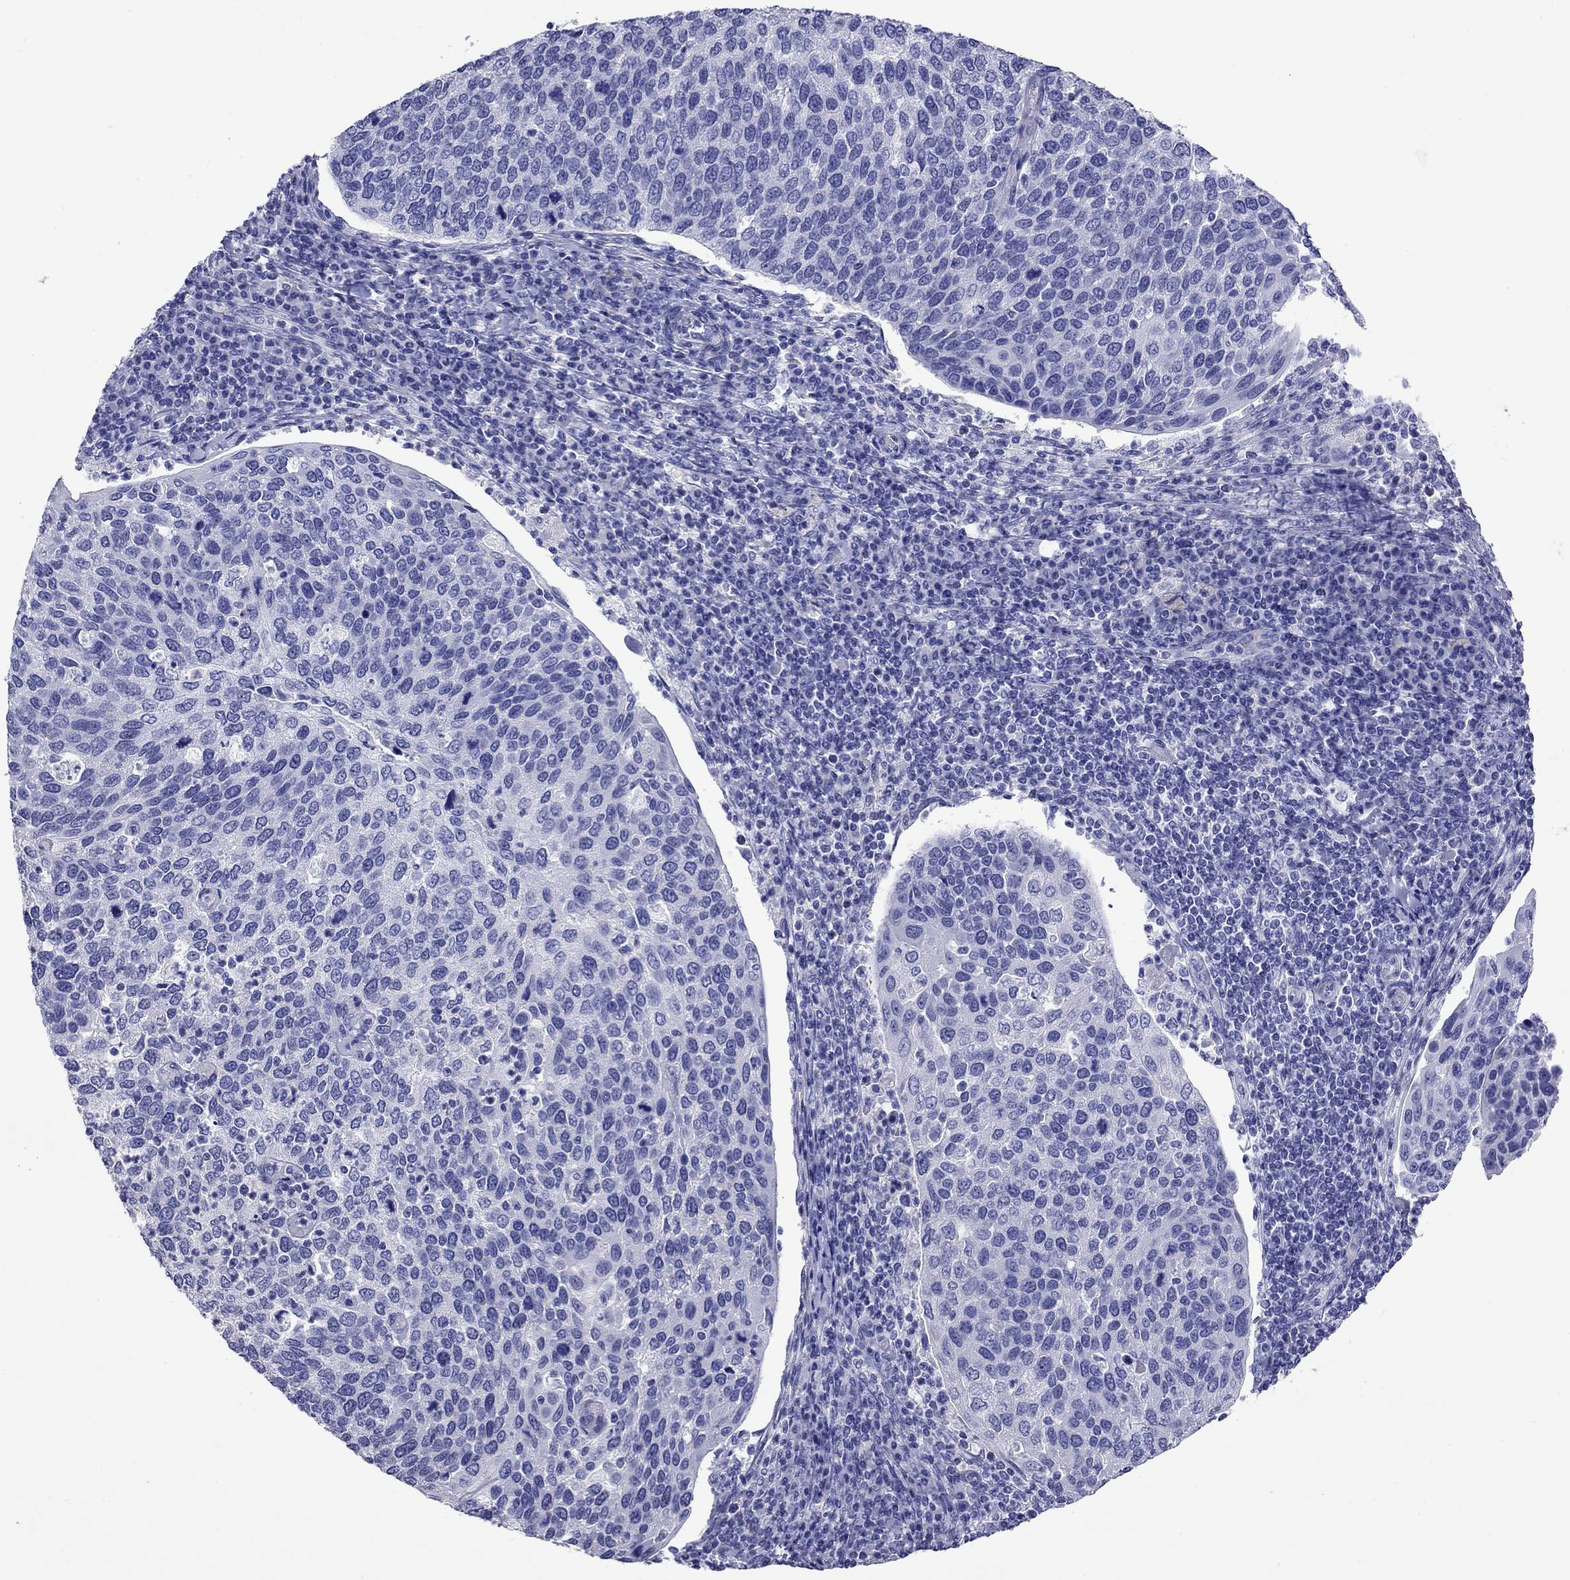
{"staining": {"intensity": "negative", "quantity": "none", "location": "none"}, "tissue": "cervical cancer", "cell_type": "Tumor cells", "image_type": "cancer", "snomed": [{"axis": "morphology", "description": "Squamous cell carcinoma, NOS"}, {"axis": "topography", "description": "Cervix"}], "caption": "Tumor cells are negative for protein expression in human cervical cancer (squamous cell carcinoma).", "gene": "KIAA2012", "patient": {"sex": "female", "age": 54}}